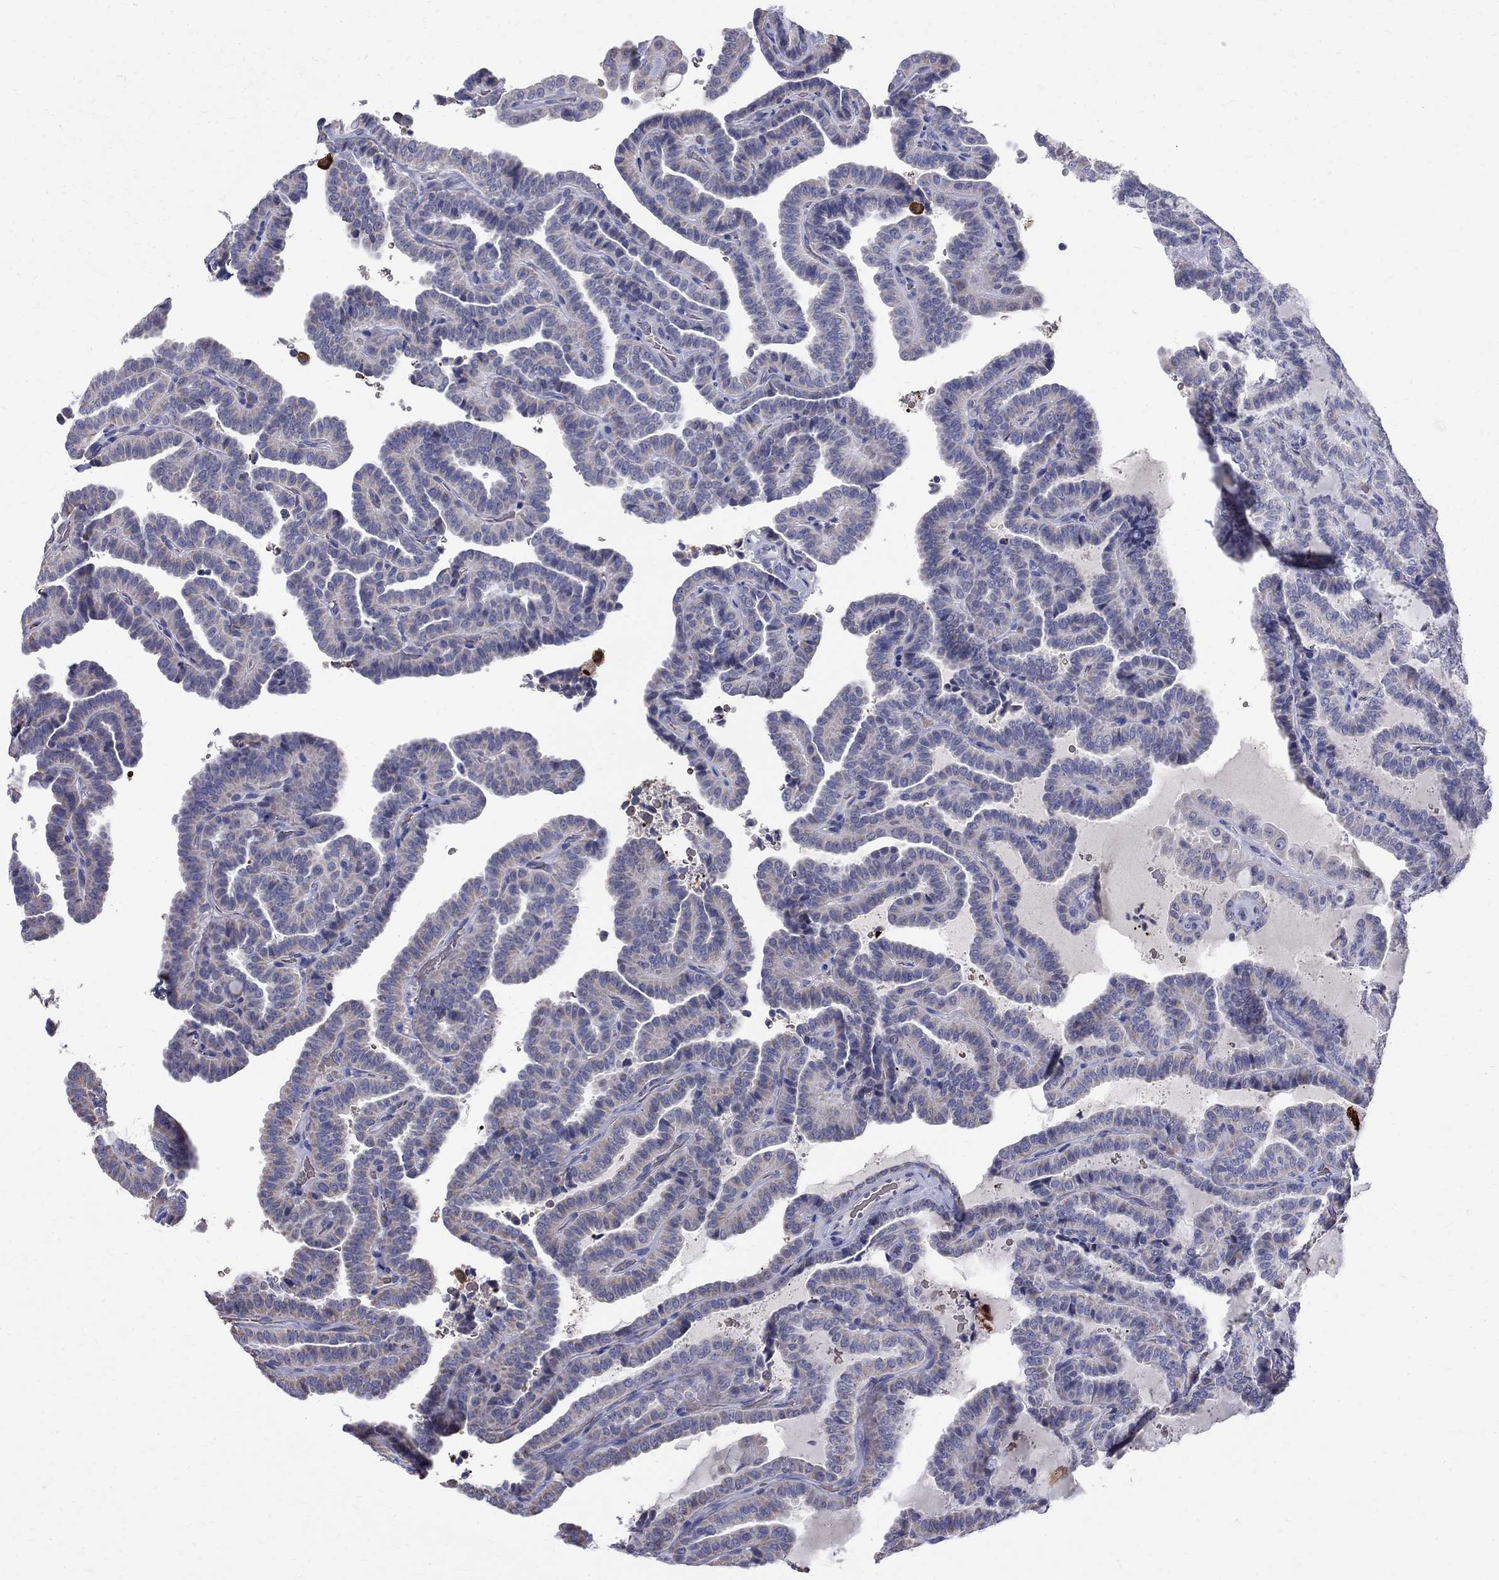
{"staining": {"intensity": "negative", "quantity": "none", "location": "none"}, "tissue": "thyroid cancer", "cell_type": "Tumor cells", "image_type": "cancer", "snomed": [{"axis": "morphology", "description": "Papillary adenocarcinoma, NOS"}, {"axis": "topography", "description": "Thyroid gland"}], "caption": "Immunohistochemical staining of human thyroid cancer displays no significant staining in tumor cells. (DAB IHC with hematoxylin counter stain).", "gene": "AGER", "patient": {"sex": "female", "age": 39}}